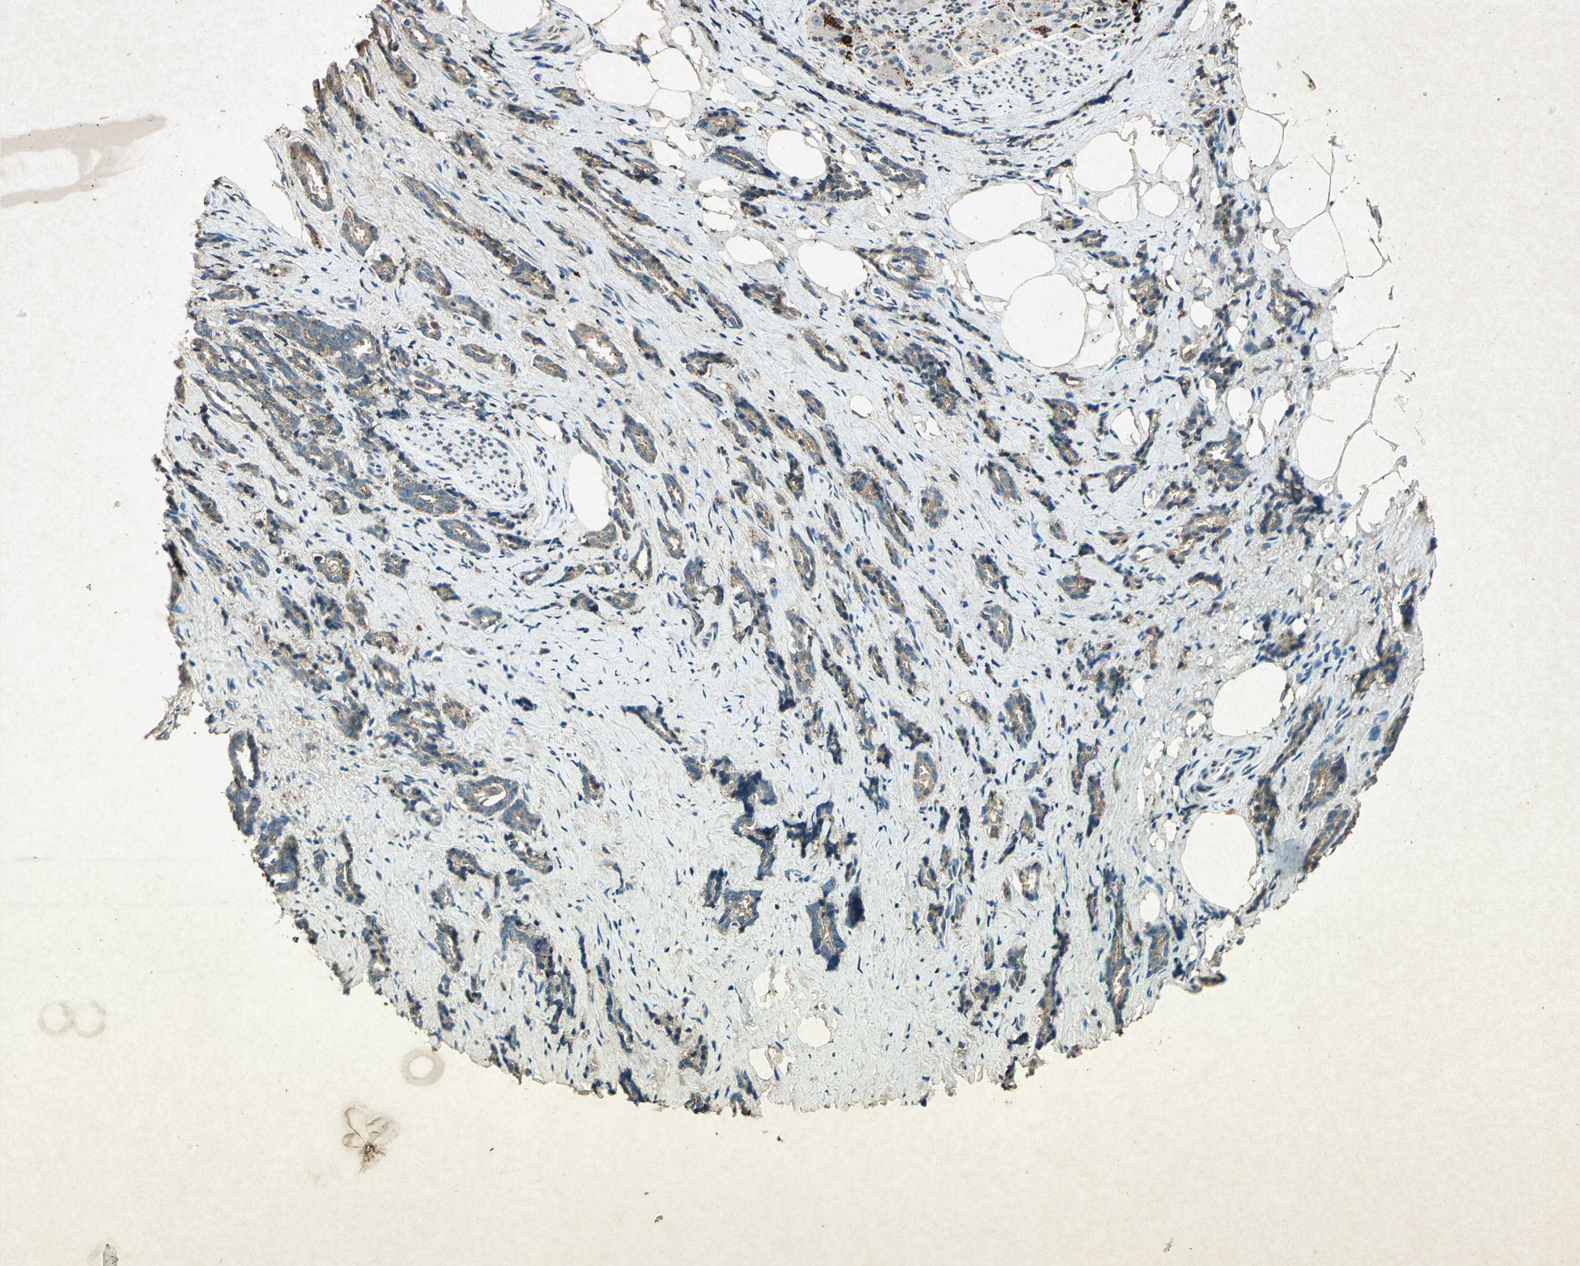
{"staining": {"intensity": "weak", "quantity": ">75%", "location": "cytoplasmic/membranous"}, "tissue": "prostate cancer", "cell_type": "Tumor cells", "image_type": "cancer", "snomed": [{"axis": "morphology", "description": "Adenocarcinoma, High grade"}, {"axis": "topography", "description": "Prostate"}], "caption": "Human prostate cancer stained for a protein (brown) exhibits weak cytoplasmic/membranous positive staining in approximately >75% of tumor cells.", "gene": "PSEN1", "patient": {"sex": "male", "age": 67}}